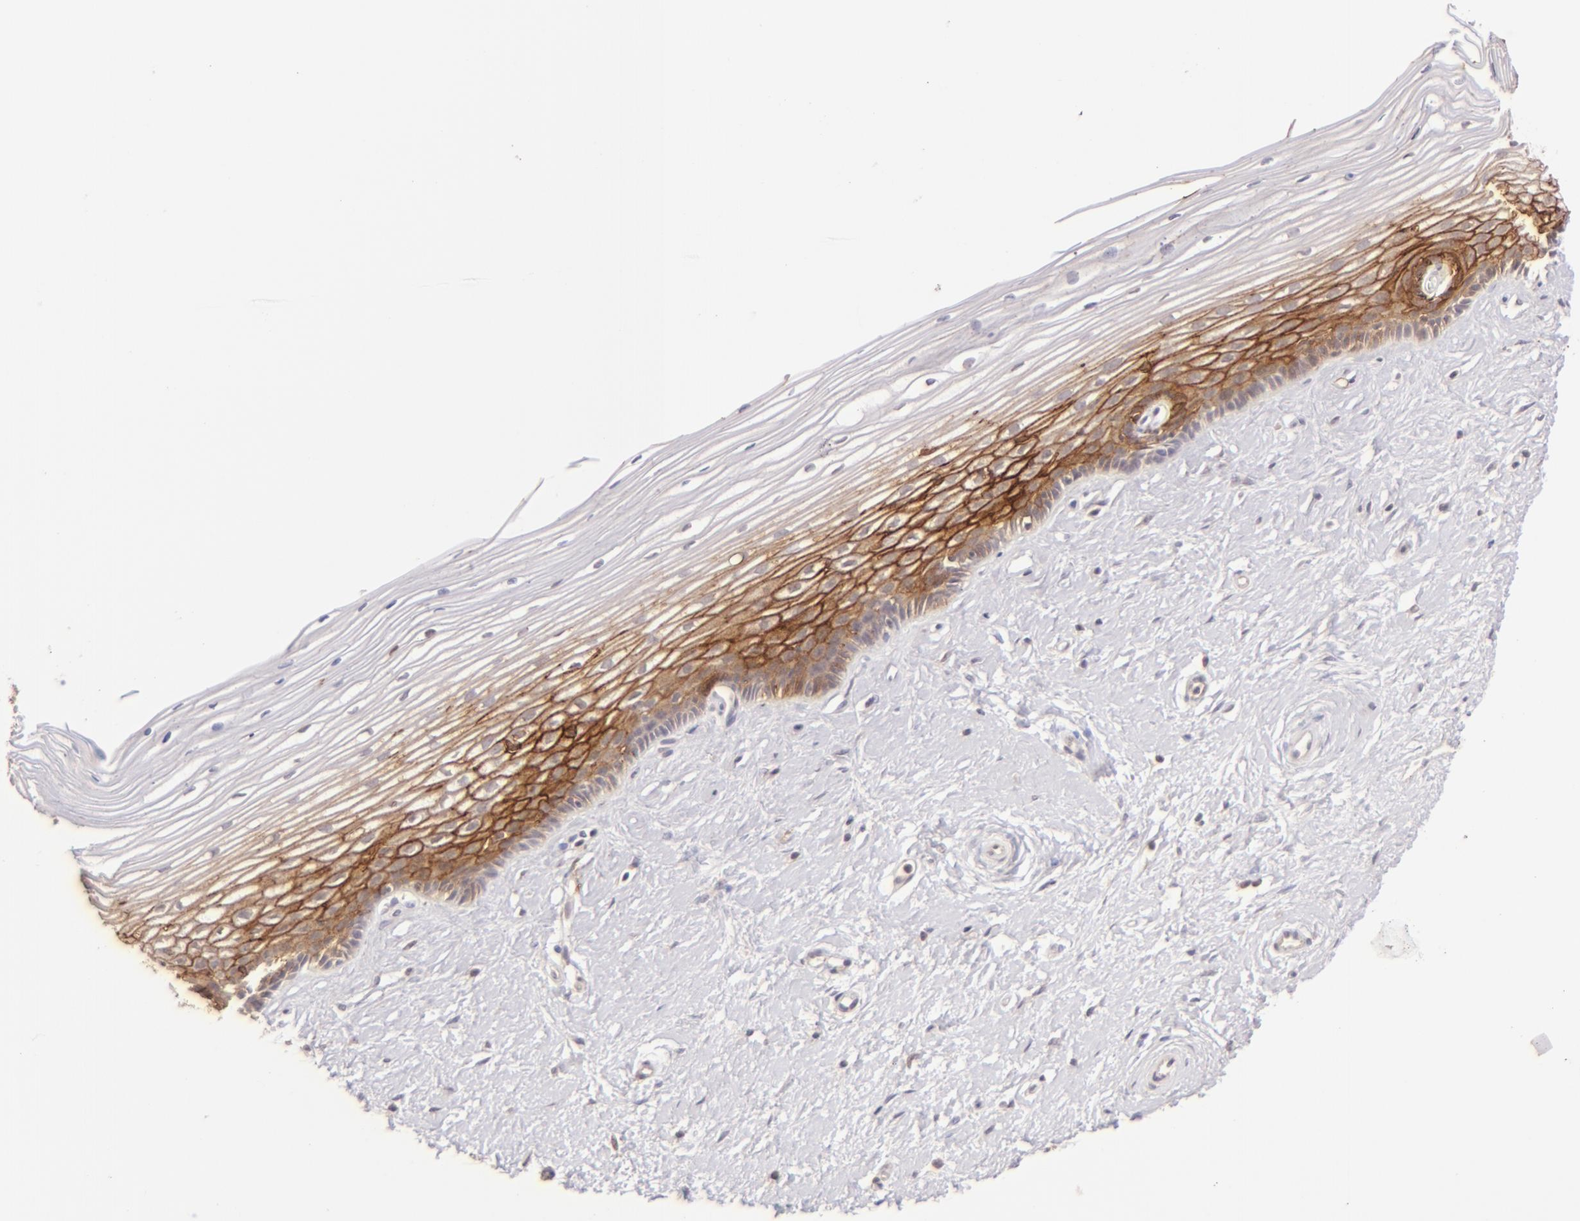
{"staining": {"intensity": "strong", "quantity": ">75%", "location": "cytoplasmic/membranous"}, "tissue": "cervix", "cell_type": "Glandular cells", "image_type": "normal", "snomed": [{"axis": "morphology", "description": "Normal tissue, NOS"}, {"axis": "topography", "description": "Cervix"}], "caption": "A brown stain highlights strong cytoplasmic/membranous positivity of a protein in glandular cells of benign human cervix. (DAB IHC with brightfield microscopy, high magnification).", "gene": "CLDN1", "patient": {"sex": "female", "age": 40}}